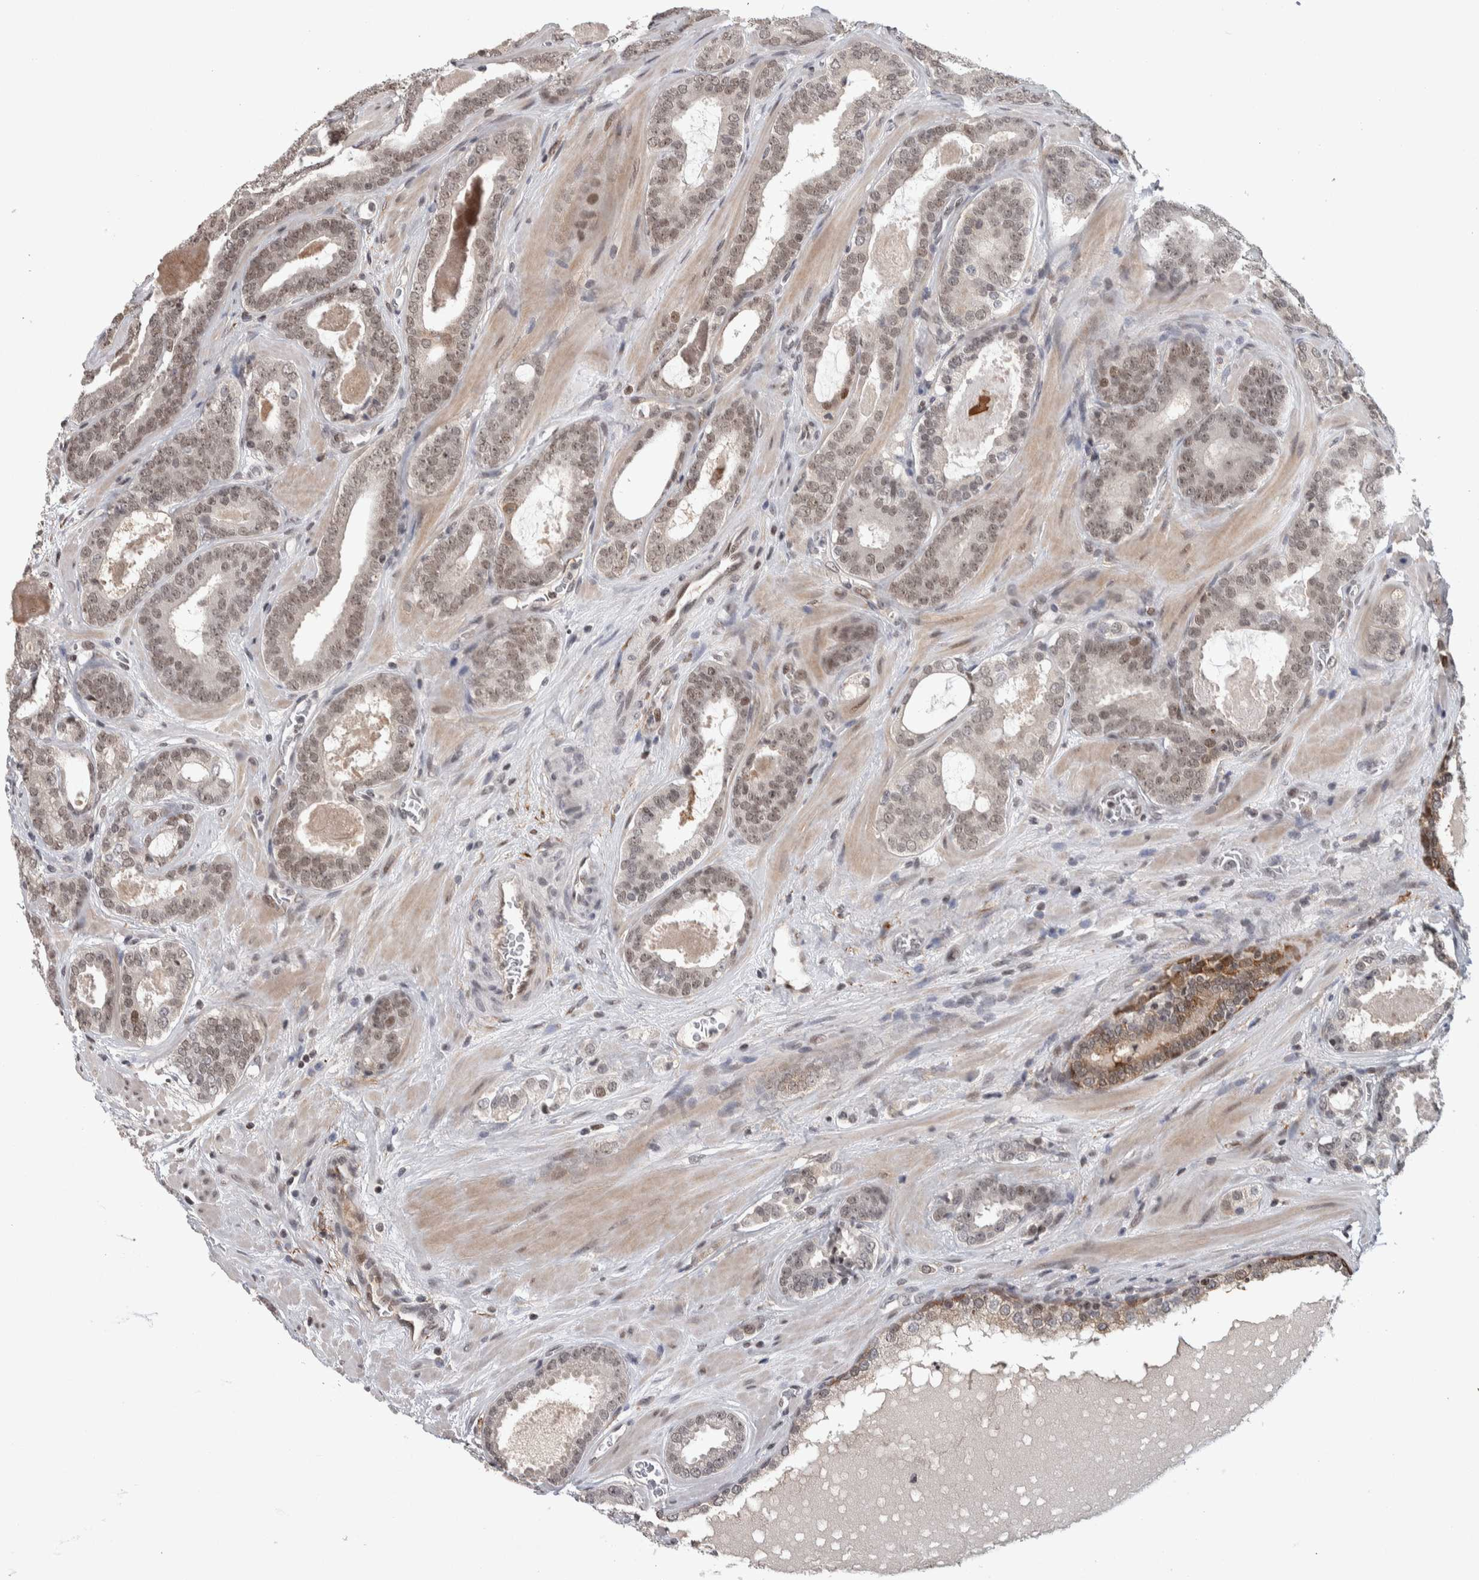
{"staining": {"intensity": "weak", "quantity": "25%-75%", "location": "nuclear"}, "tissue": "prostate cancer", "cell_type": "Tumor cells", "image_type": "cancer", "snomed": [{"axis": "morphology", "description": "Adenocarcinoma, High grade"}, {"axis": "topography", "description": "Prostate"}], "caption": "A high-resolution image shows IHC staining of prostate cancer, which demonstrates weak nuclear staining in approximately 25%-75% of tumor cells. Using DAB (brown) and hematoxylin (blue) stains, captured at high magnification using brightfield microscopy.", "gene": "ZSCAN21", "patient": {"sex": "male", "age": 60}}